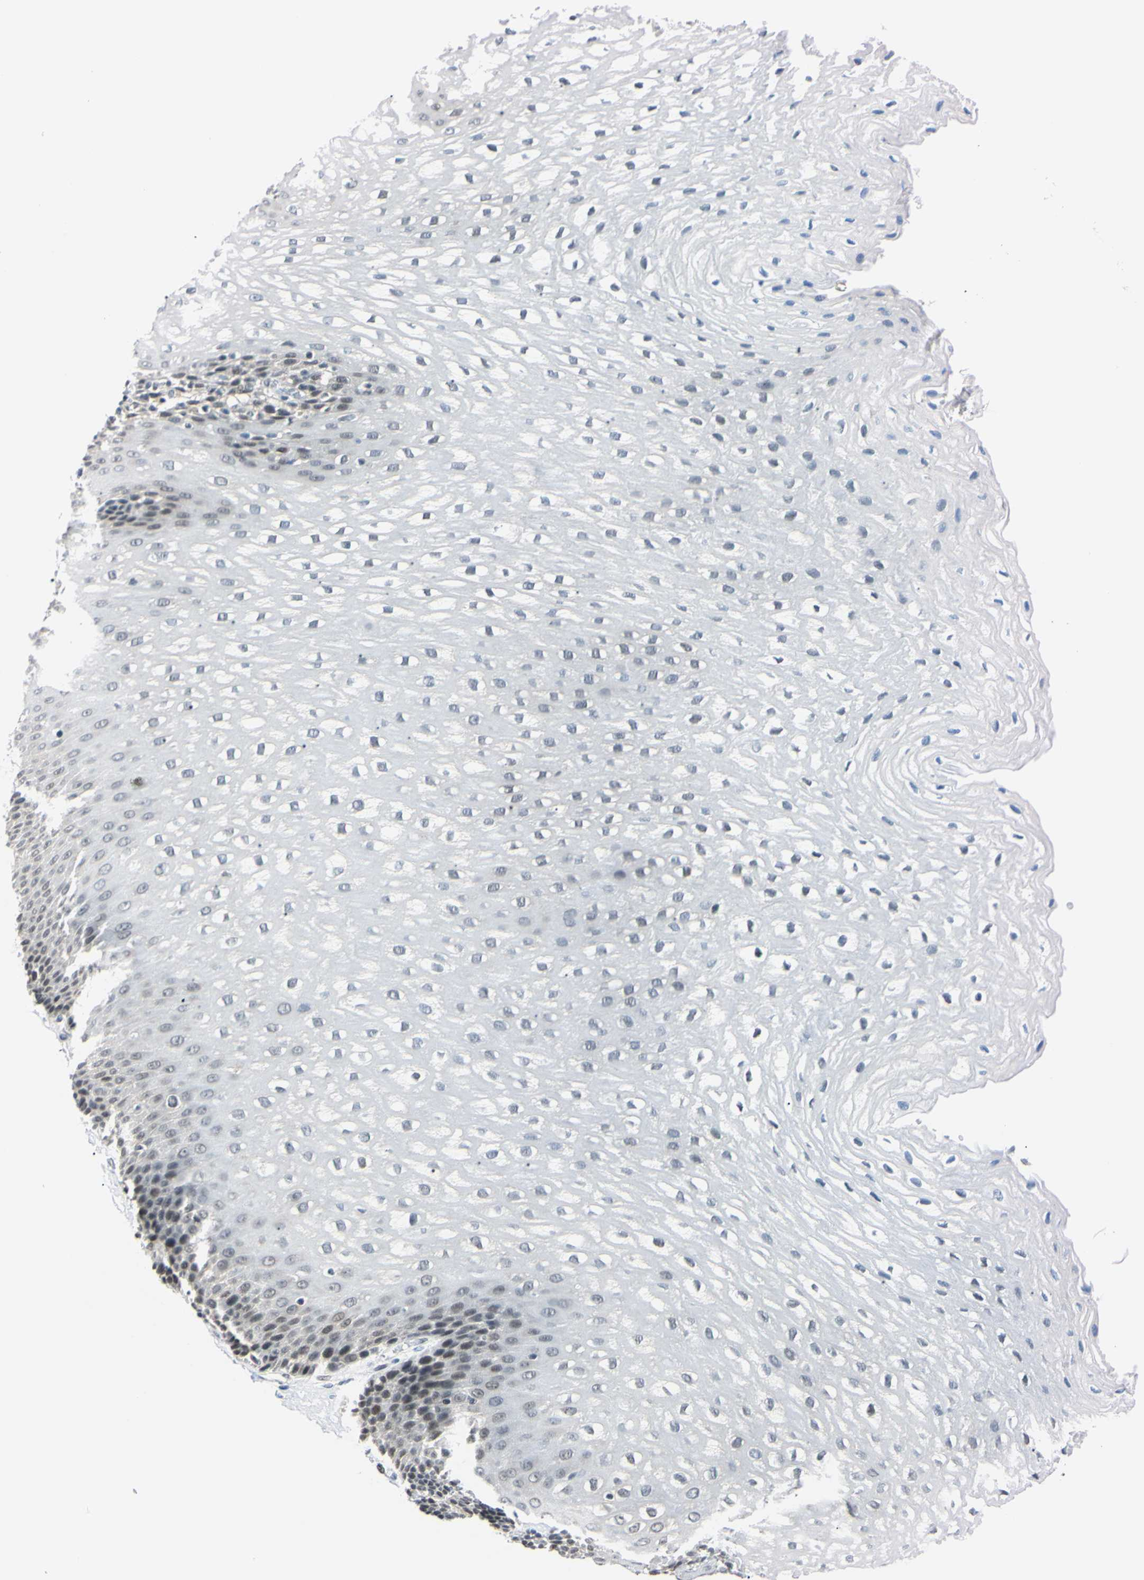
{"staining": {"intensity": "weak", "quantity": "25%-75%", "location": "nuclear"}, "tissue": "esophagus", "cell_type": "Squamous epithelial cells", "image_type": "normal", "snomed": [{"axis": "morphology", "description": "Normal tissue, NOS"}, {"axis": "topography", "description": "Esophagus"}], "caption": "Immunohistochemistry (DAB) staining of benign esophagus displays weak nuclear protein staining in approximately 25%-75% of squamous epithelial cells. (DAB IHC, brown staining for protein, blue staining for nuclei).", "gene": "C1orf174", "patient": {"sex": "male", "age": 48}}